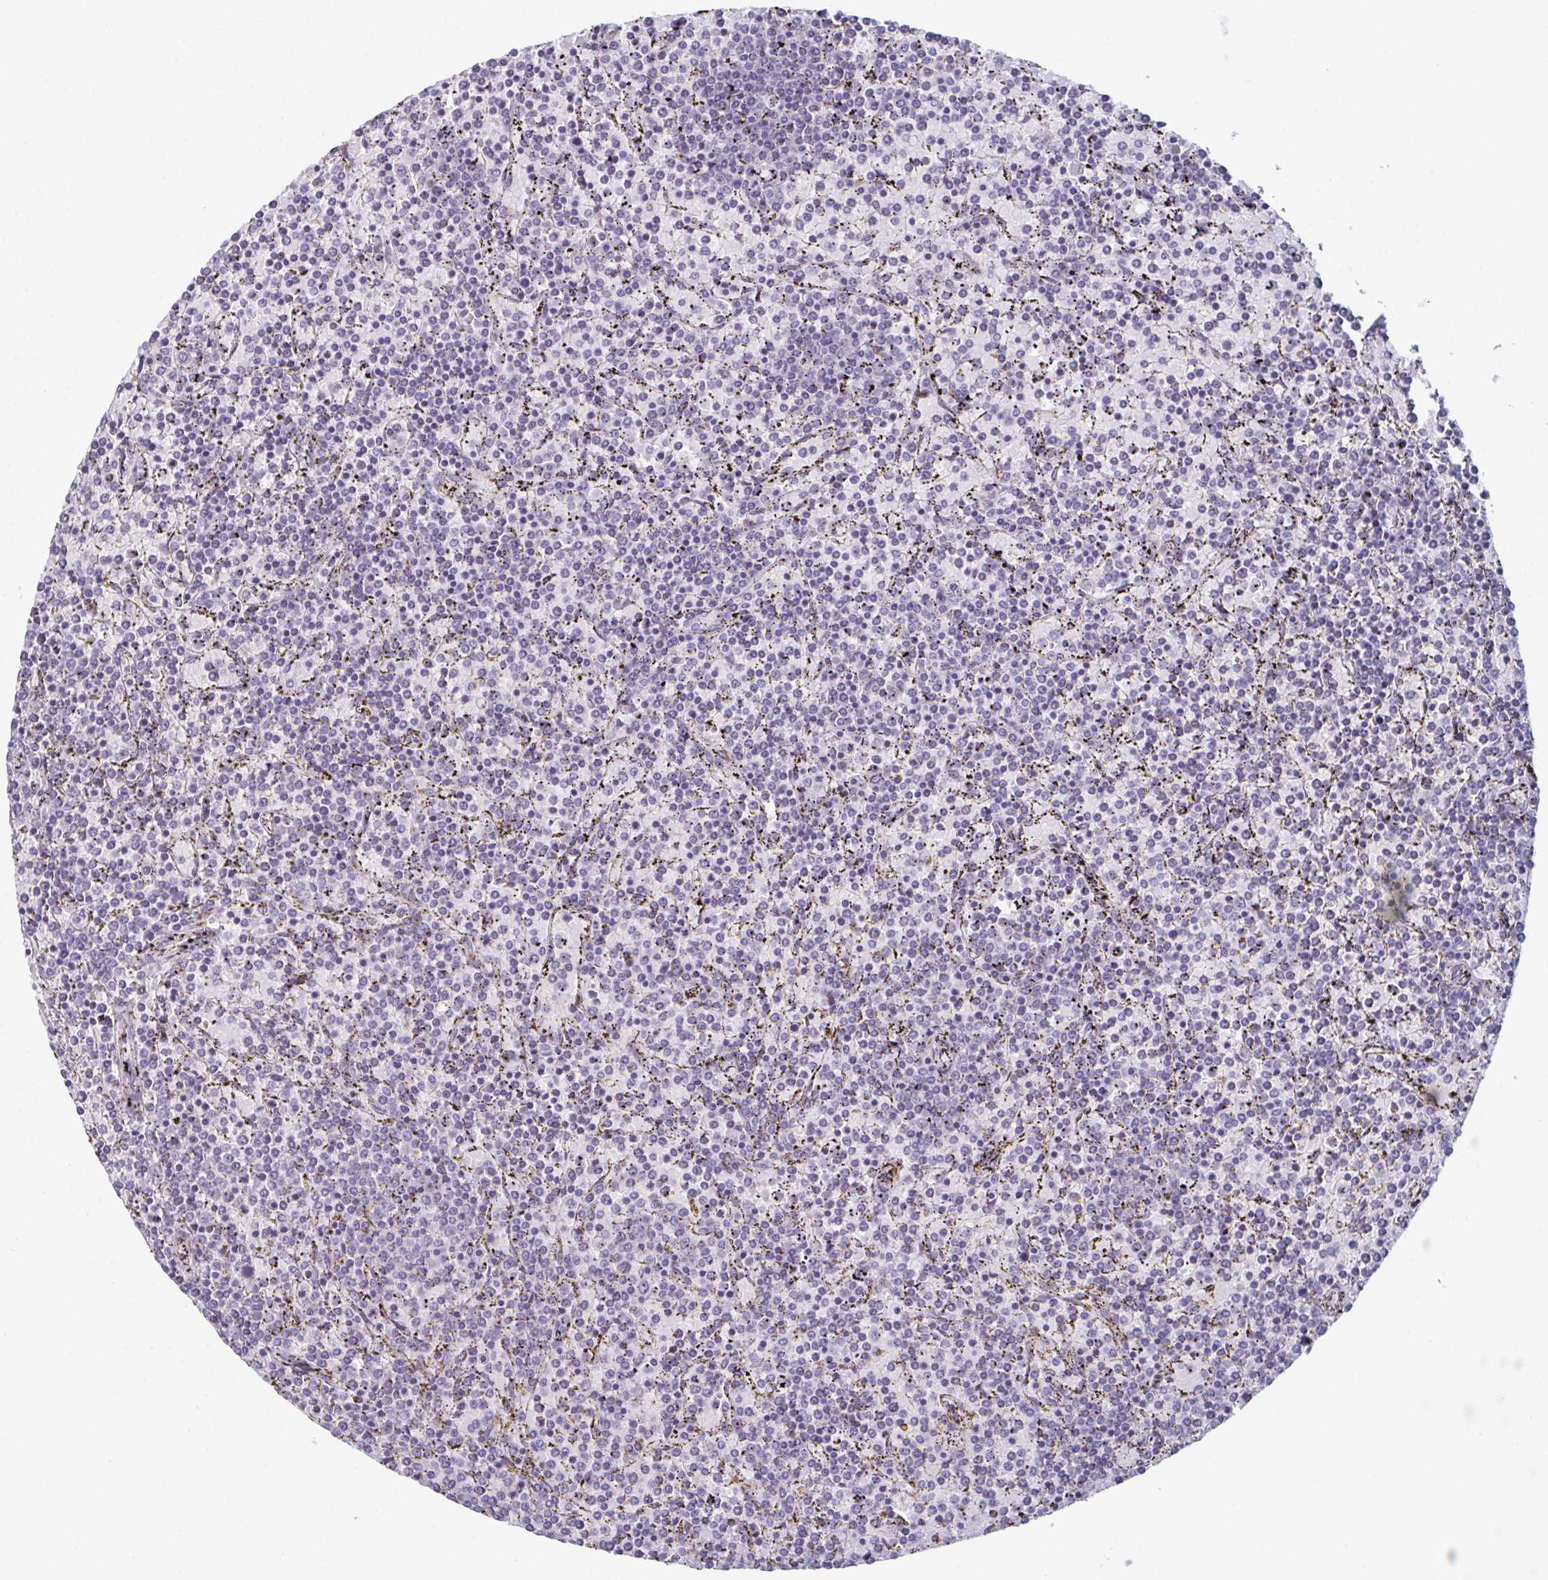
{"staining": {"intensity": "negative", "quantity": "none", "location": "none"}, "tissue": "lymphoma", "cell_type": "Tumor cells", "image_type": "cancer", "snomed": [{"axis": "morphology", "description": "Malignant lymphoma, non-Hodgkin's type, Low grade"}, {"axis": "topography", "description": "Spleen"}], "caption": "High power microscopy micrograph of an immunohistochemistry (IHC) micrograph of low-grade malignant lymphoma, non-Hodgkin's type, revealing no significant positivity in tumor cells.", "gene": "ENKUR", "patient": {"sex": "female", "age": 77}}